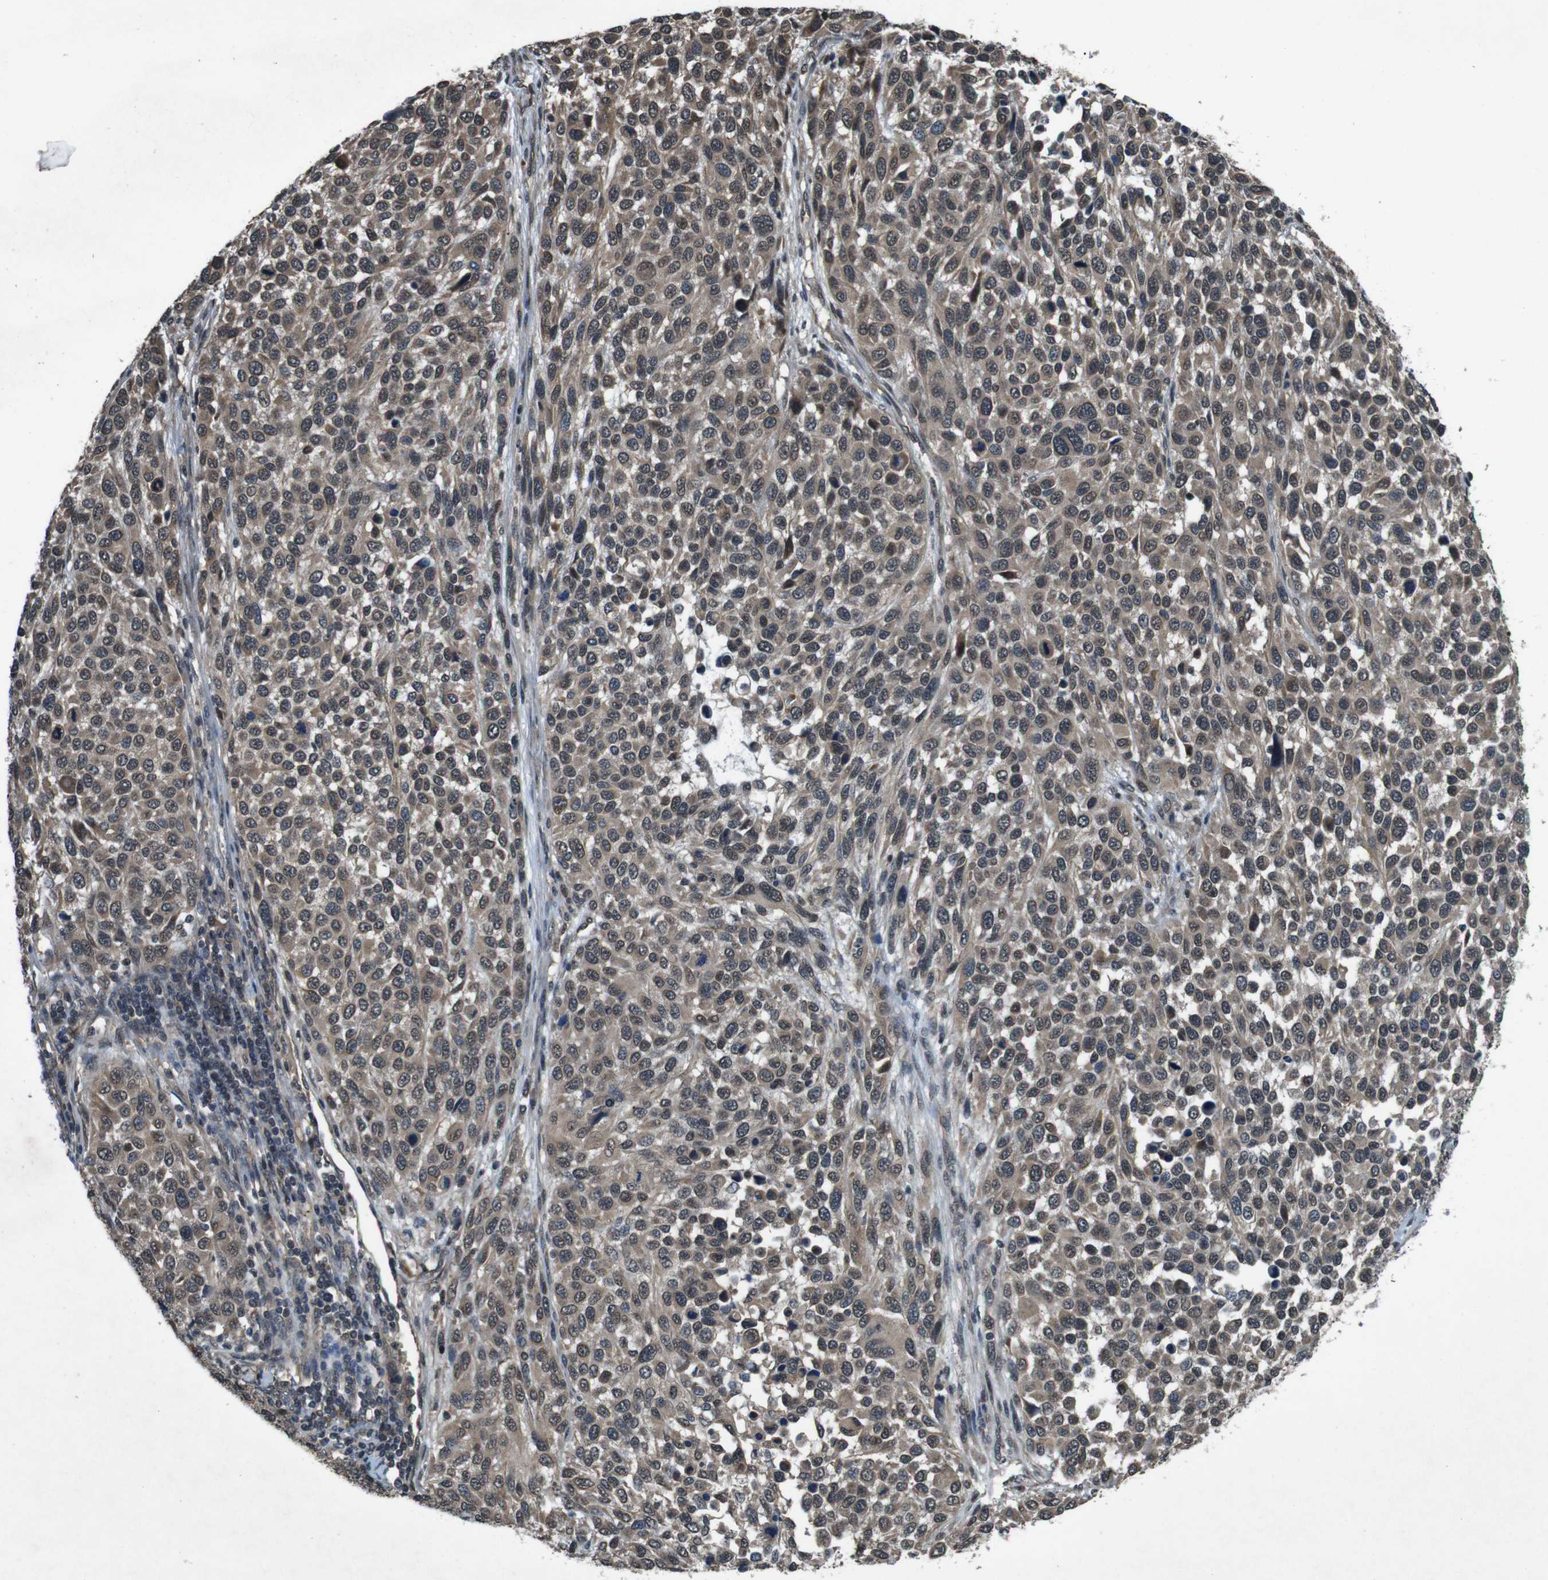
{"staining": {"intensity": "weak", "quantity": ">75%", "location": "cytoplasmic/membranous"}, "tissue": "melanoma", "cell_type": "Tumor cells", "image_type": "cancer", "snomed": [{"axis": "morphology", "description": "Malignant melanoma, Metastatic site"}, {"axis": "topography", "description": "Lymph node"}], "caption": "High-magnification brightfield microscopy of melanoma stained with DAB (3,3'-diaminobenzidine) (brown) and counterstained with hematoxylin (blue). tumor cells exhibit weak cytoplasmic/membranous positivity is seen in about>75% of cells. (DAB IHC, brown staining for protein, blue staining for nuclei).", "gene": "SOCS1", "patient": {"sex": "male", "age": 61}}